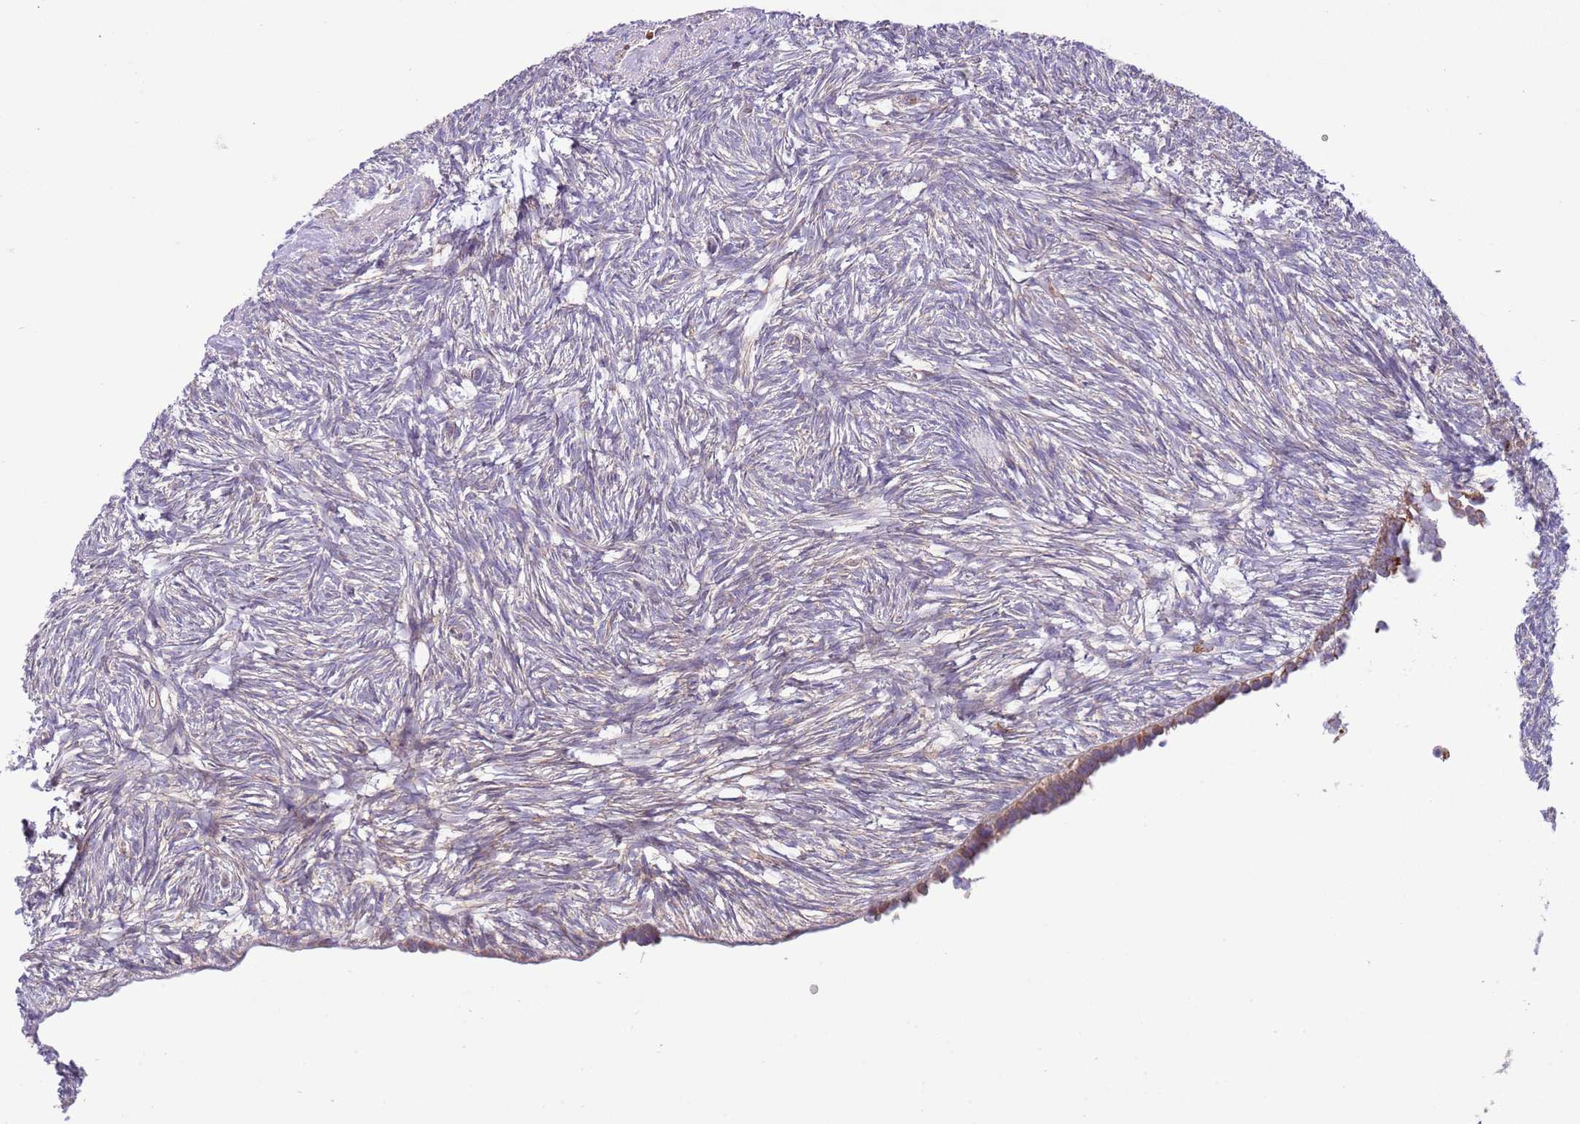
{"staining": {"intensity": "moderate", "quantity": ">75%", "location": "cytoplasmic/membranous"}, "tissue": "ovary", "cell_type": "Follicle cells", "image_type": "normal", "snomed": [{"axis": "morphology", "description": "Normal tissue, NOS"}, {"axis": "topography", "description": "Ovary"}], "caption": "The micrograph reveals immunohistochemical staining of unremarkable ovary. There is moderate cytoplasmic/membranous staining is appreciated in approximately >75% of follicle cells.", "gene": "DAND5", "patient": {"sex": "female", "age": 51}}